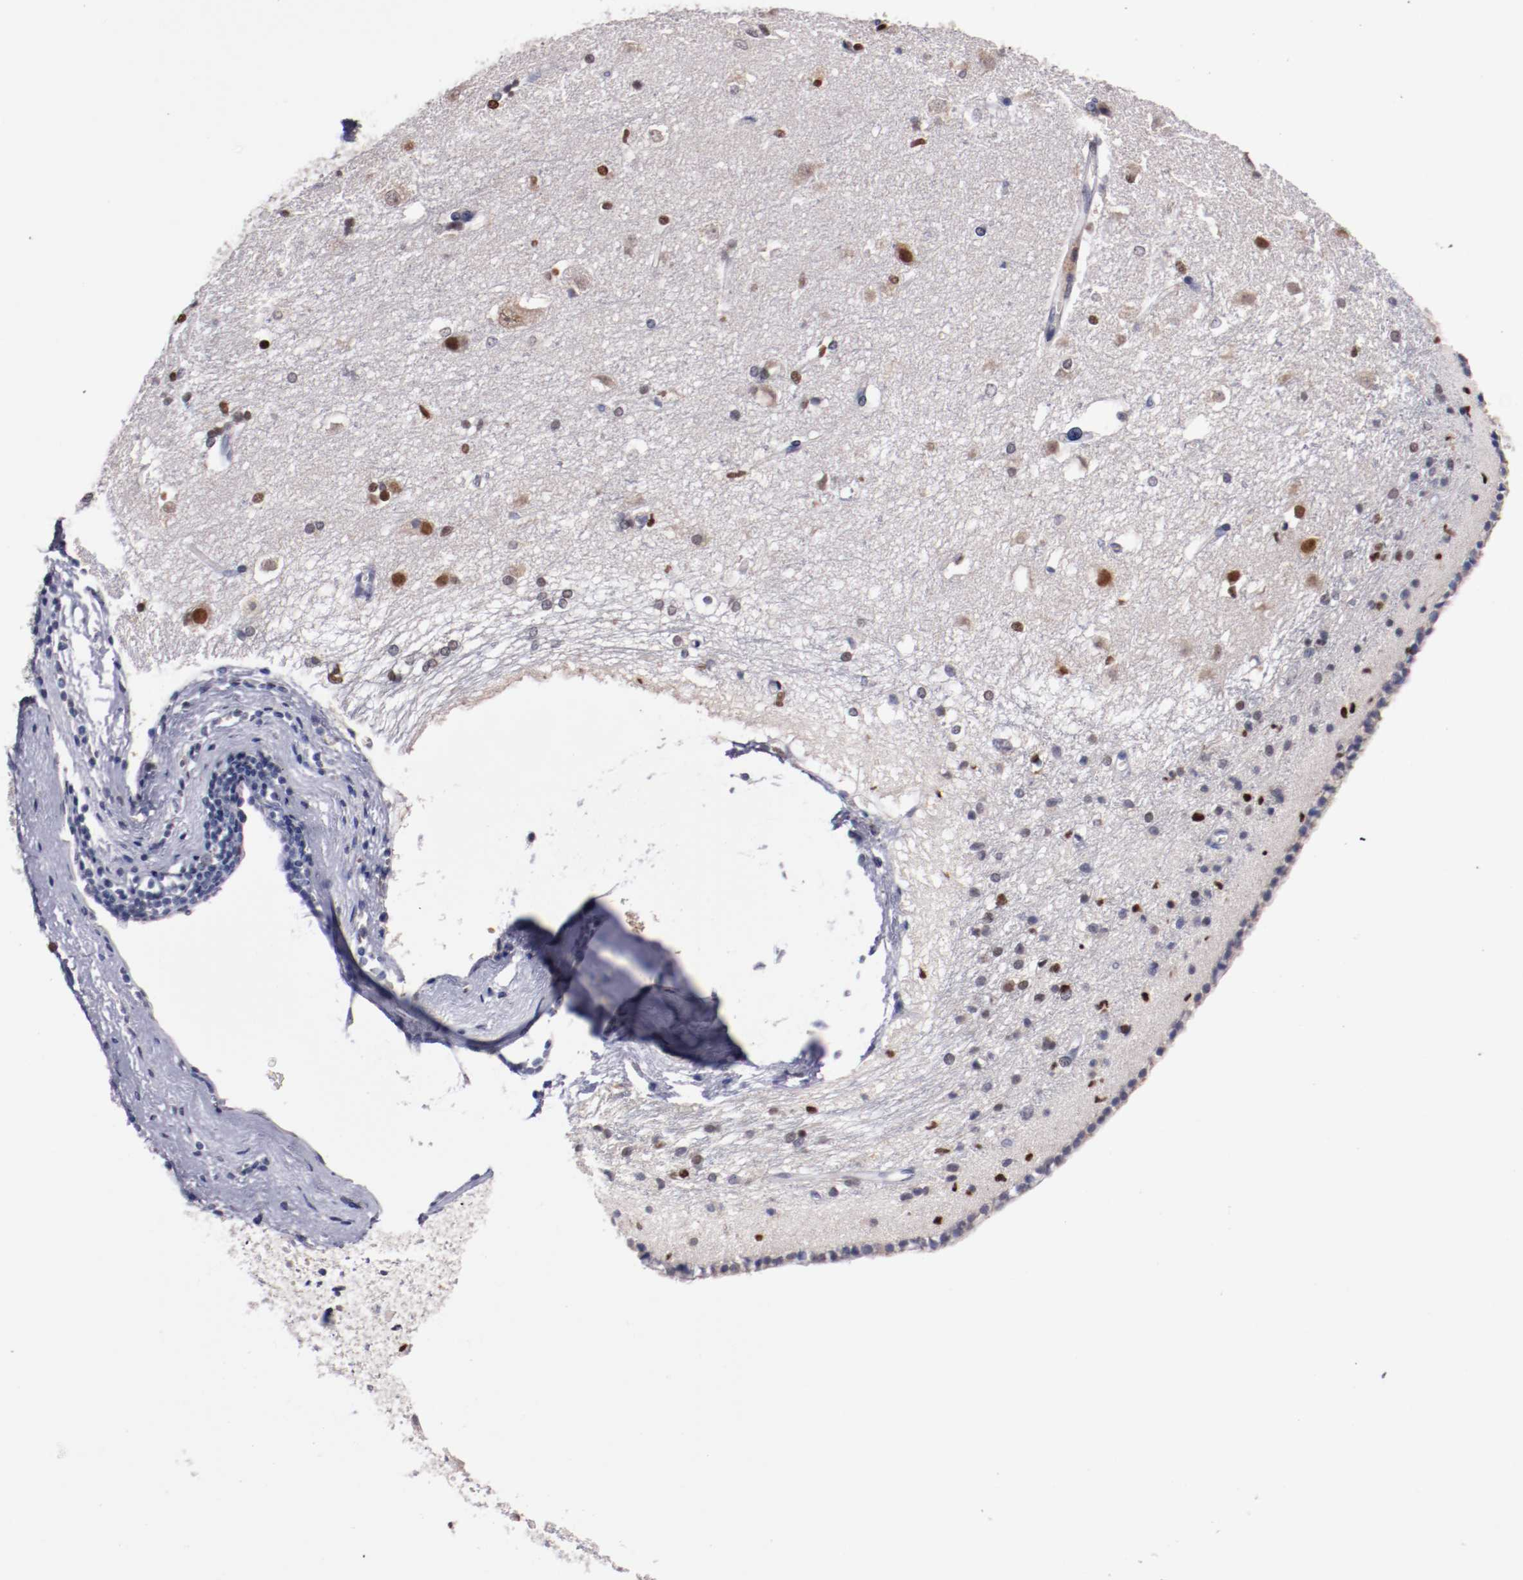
{"staining": {"intensity": "strong", "quantity": "<25%", "location": "nuclear"}, "tissue": "caudate", "cell_type": "Glial cells", "image_type": "normal", "snomed": [{"axis": "morphology", "description": "Normal tissue, NOS"}, {"axis": "topography", "description": "Lateral ventricle wall"}], "caption": "DAB (3,3'-diaminobenzidine) immunohistochemical staining of unremarkable human caudate displays strong nuclear protein staining in approximately <25% of glial cells.", "gene": "FAM81A", "patient": {"sex": "female", "age": 19}}